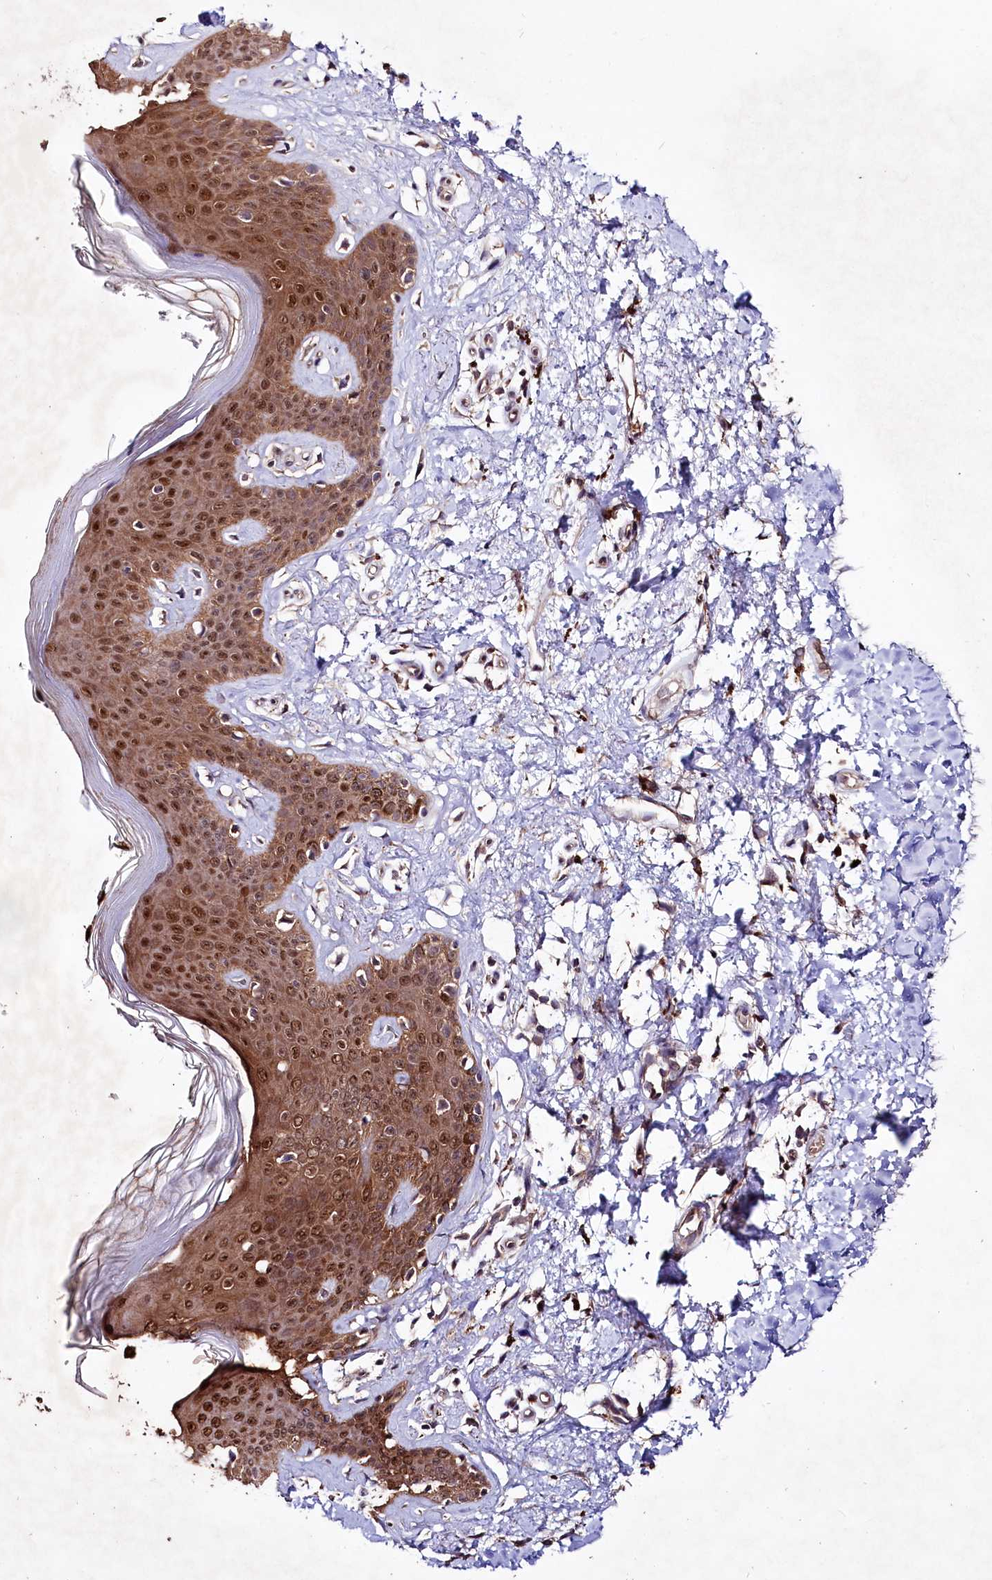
{"staining": {"intensity": "strong", "quantity": "25%-75%", "location": "cytoplasmic/membranous"}, "tissue": "skin", "cell_type": "Fibroblasts", "image_type": "normal", "snomed": [{"axis": "morphology", "description": "Normal tissue, NOS"}, {"axis": "topography", "description": "Skin"}], "caption": "About 25%-75% of fibroblasts in benign skin reveal strong cytoplasmic/membranous protein positivity as visualized by brown immunohistochemical staining.", "gene": "KLRB1", "patient": {"sex": "female", "age": 64}}